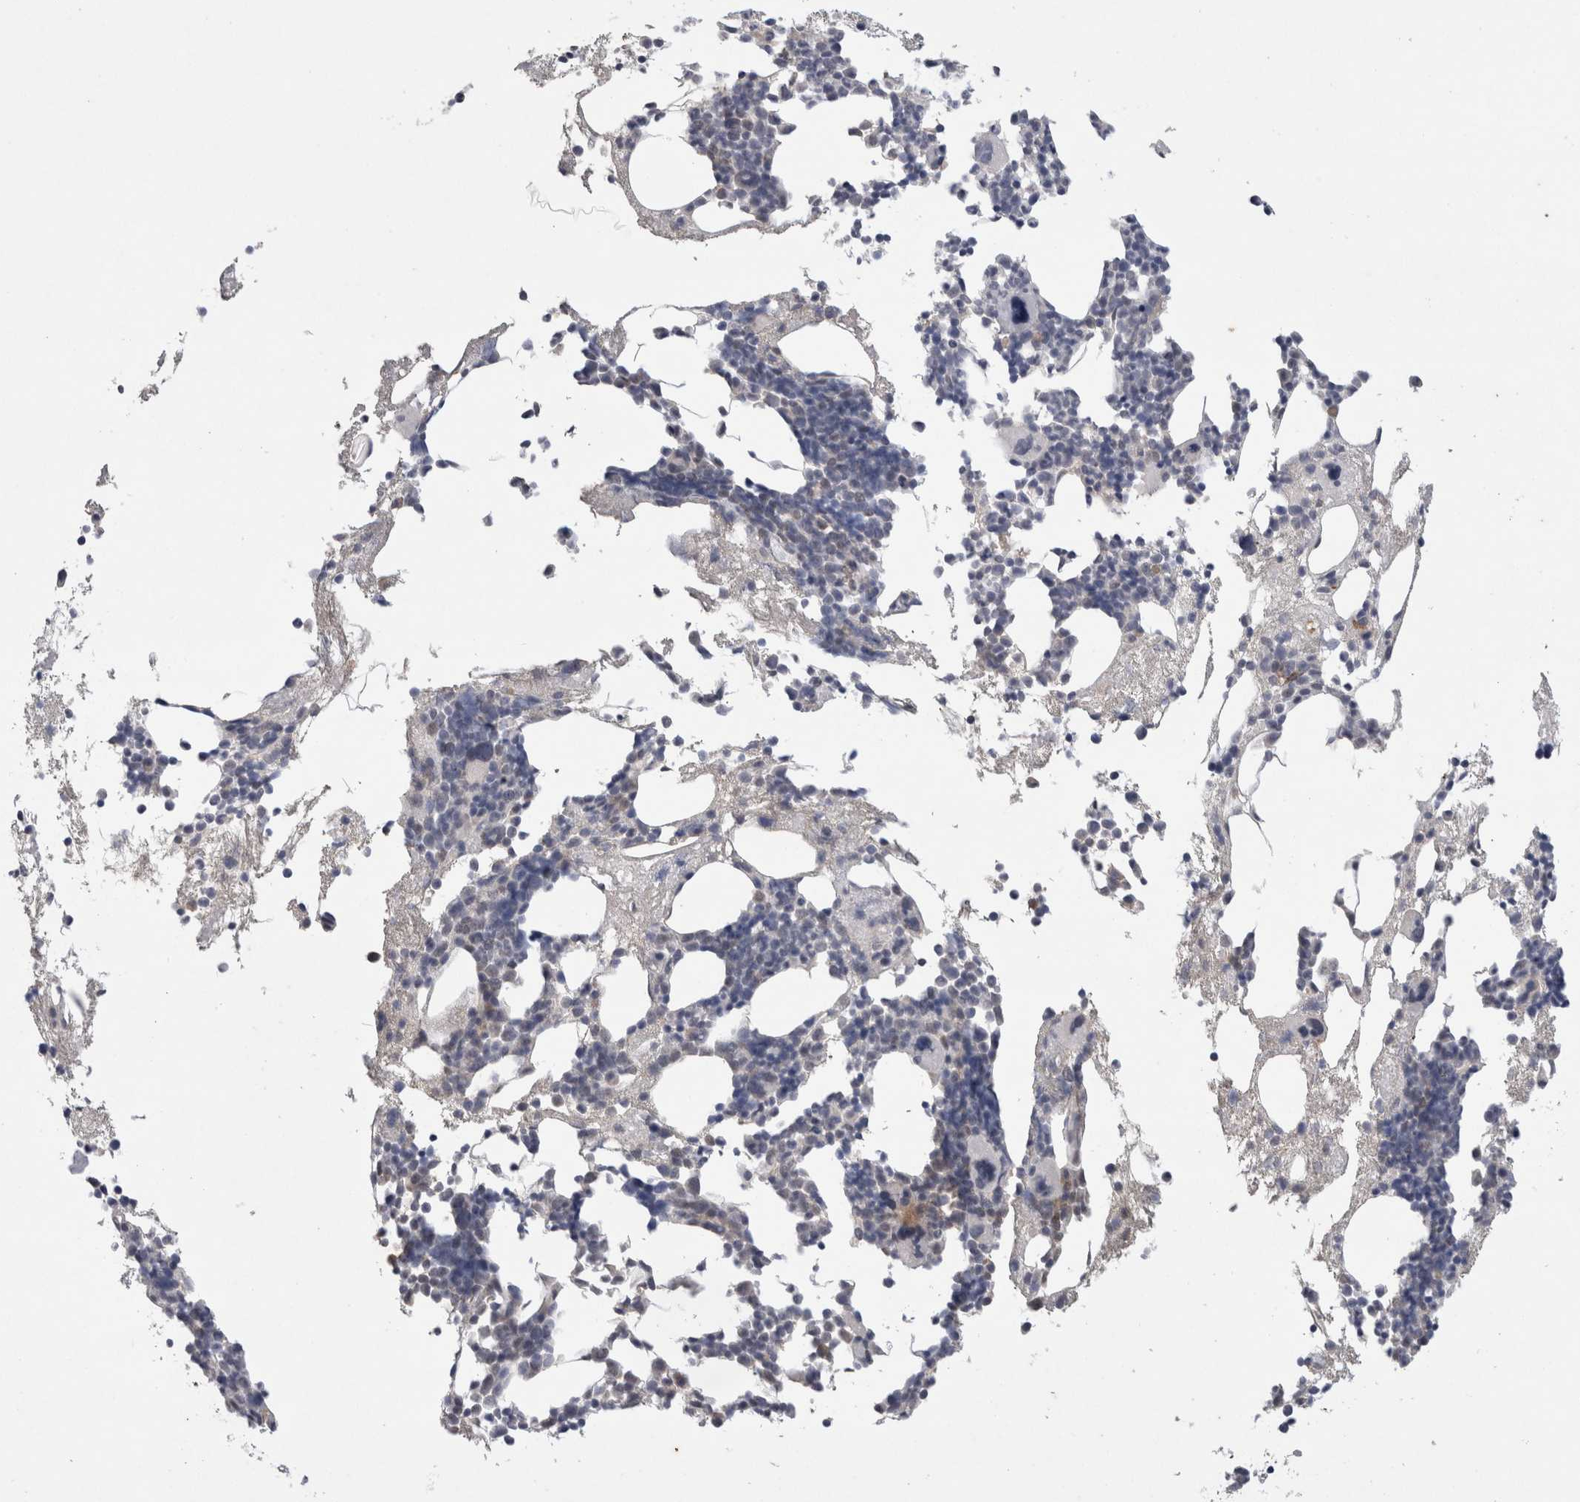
{"staining": {"intensity": "negative", "quantity": "none", "location": "none"}, "tissue": "bone marrow", "cell_type": "Hematopoietic cells", "image_type": "normal", "snomed": [{"axis": "morphology", "description": "Normal tissue, NOS"}, {"axis": "morphology", "description": "Inflammation, NOS"}, {"axis": "topography", "description": "Bone marrow"}], "caption": "Protein analysis of unremarkable bone marrow exhibits no significant staining in hematopoietic cells. (DAB (3,3'-diaminobenzidine) IHC with hematoxylin counter stain).", "gene": "CDH13", "patient": {"sex": "female", "age": 81}}